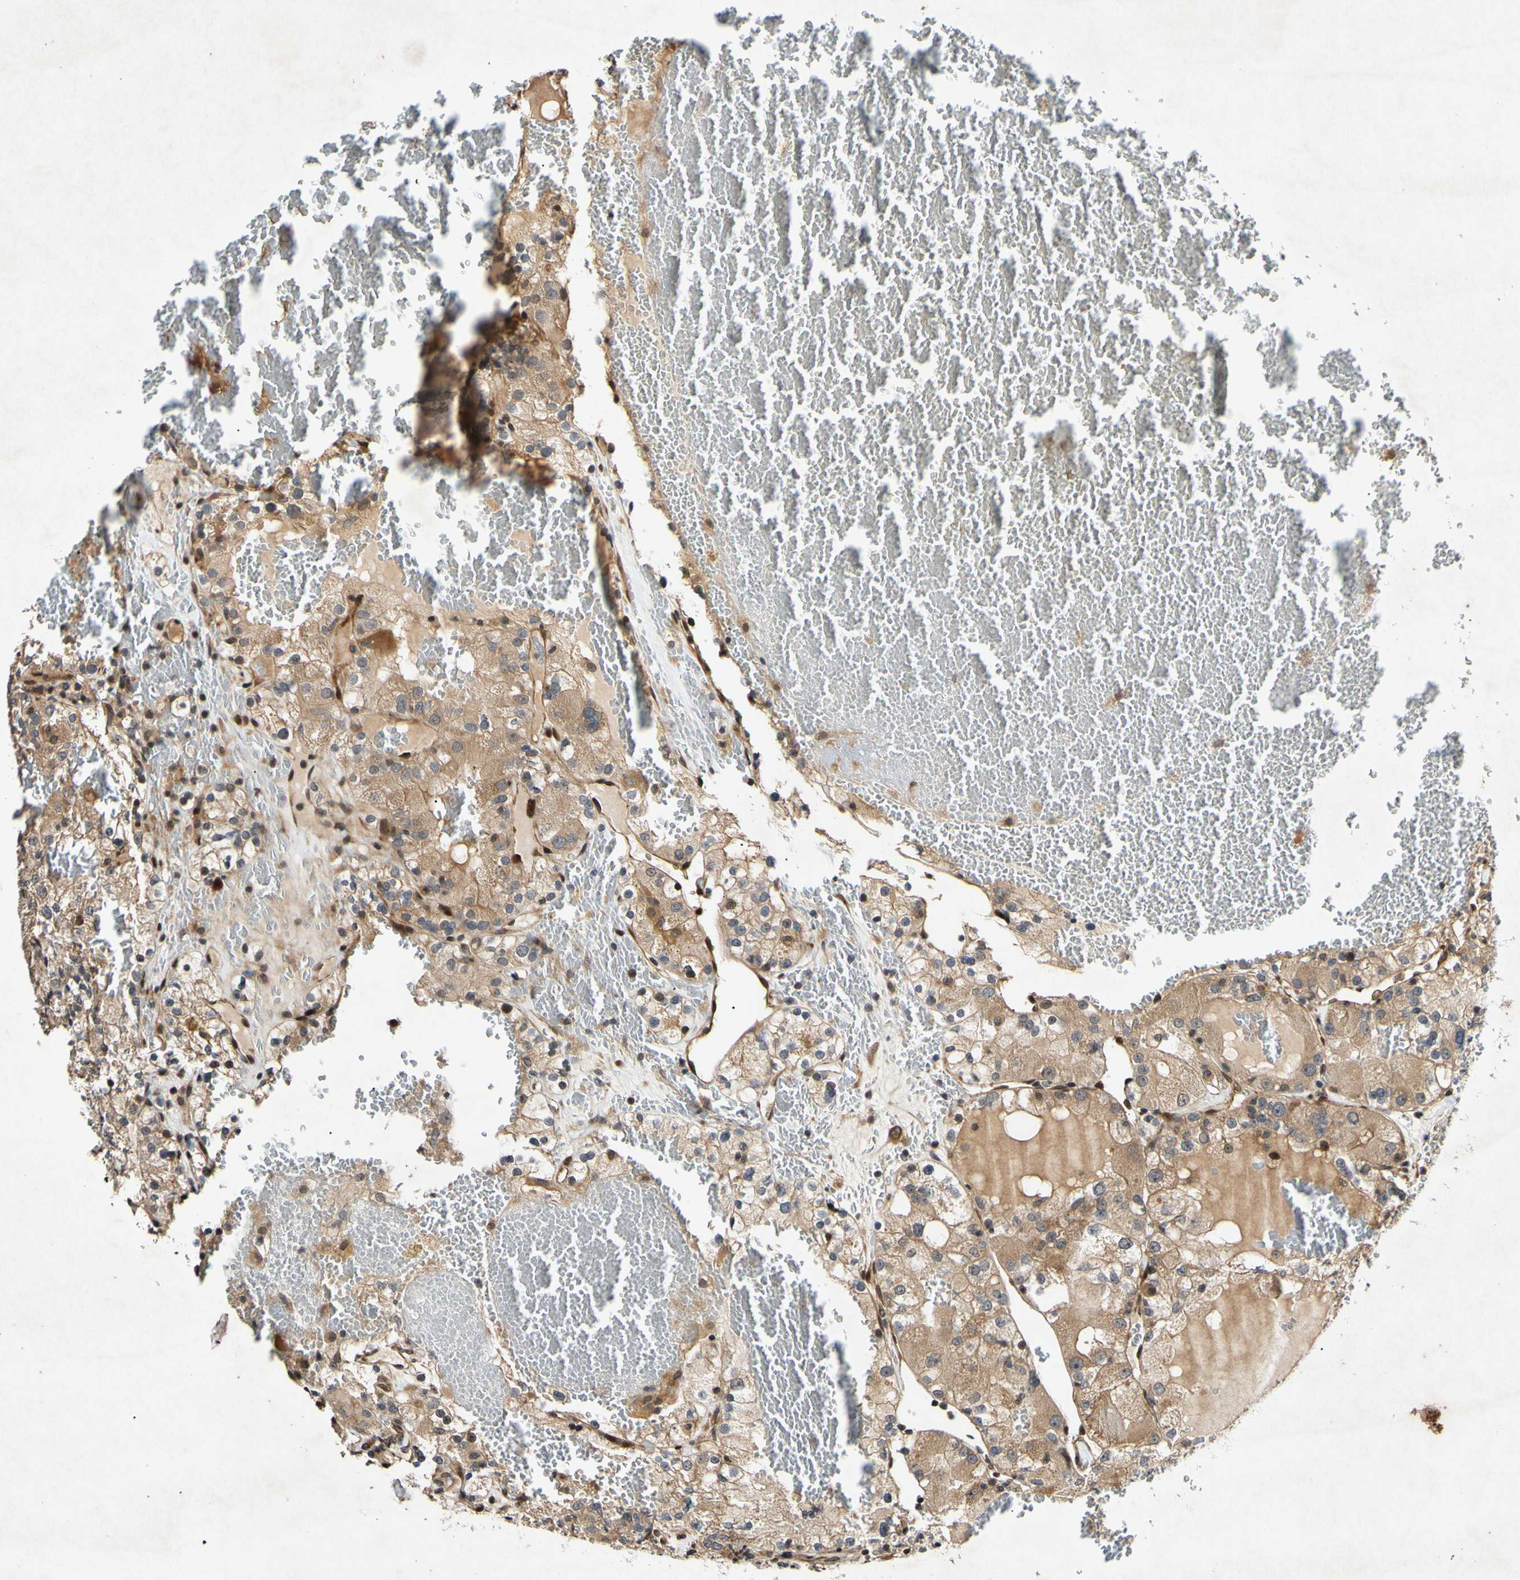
{"staining": {"intensity": "moderate", "quantity": ">75%", "location": "cytoplasmic/membranous"}, "tissue": "renal cancer", "cell_type": "Tumor cells", "image_type": "cancer", "snomed": [{"axis": "morphology", "description": "Normal tissue, NOS"}, {"axis": "morphology", "description": "Adenocarcinoma, NOS"}, {"axis": "topography", "description": "Kidney"}], "caption": "An image of human adenocarcinoma (renal) stained for a protein exhibits moderate cytoplasmic/membranous brown staining in tumor cells.", "gene": "CSNK1E", "patient": {"sex": "male", "age": 61}}